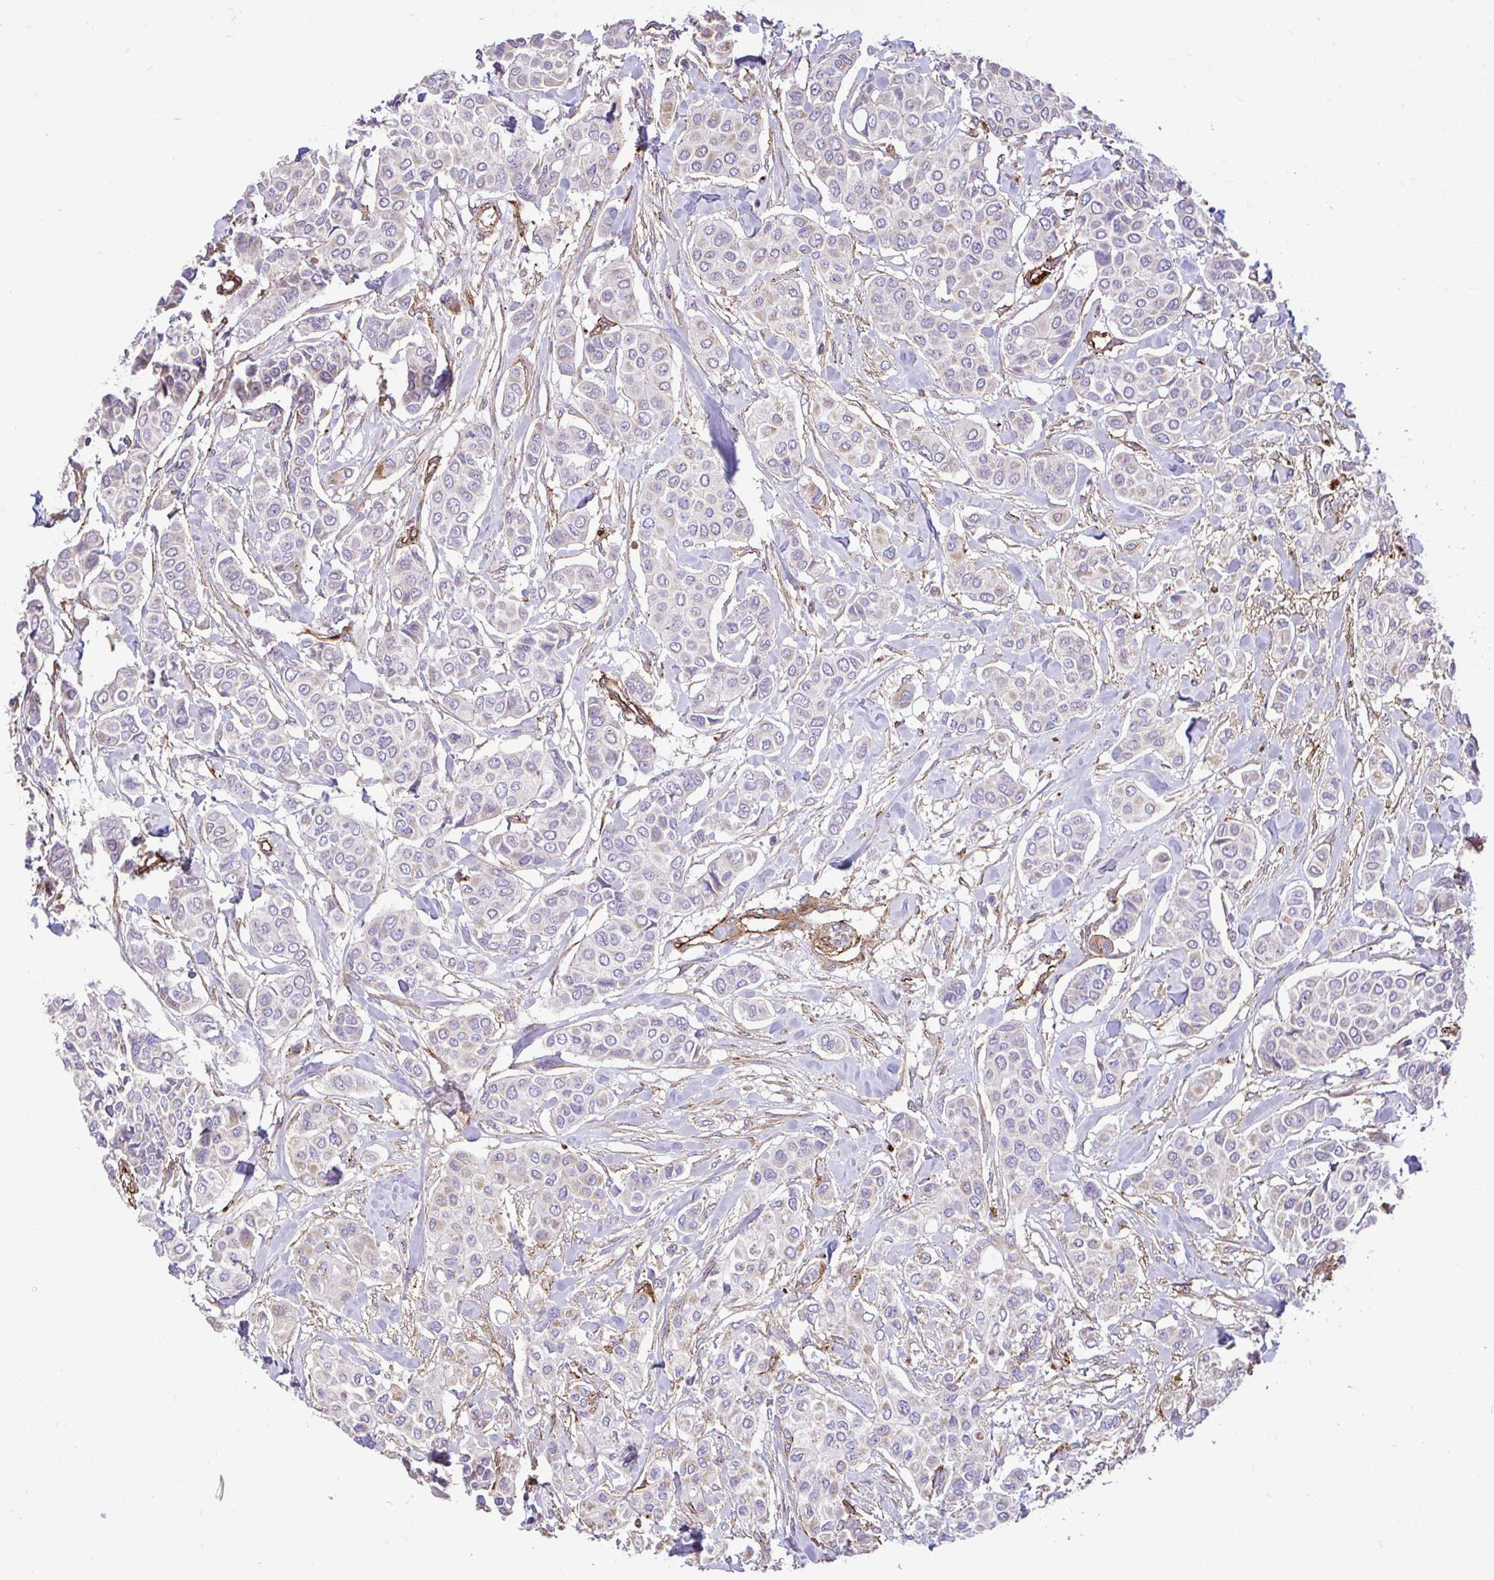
{"staining": {"intensity": "negative", "quantity": "none", "location": "none"}, "tissue": "breast cancer", "cell_type": "Tumor cells", "image_type": "cancer", "snomed": [{"axis": "morphology", "description": "Lobular carcinoma"}, {"axis": "topography", "description": "Breast"}], "caption": "Protein analysis of breast cancer (lobular carcinoma) reveals no significant expression in tumor cells. Nuclei are stained in blue.", "gene": "PTPRK", "patient": {"sex": "female", "age": 51}}